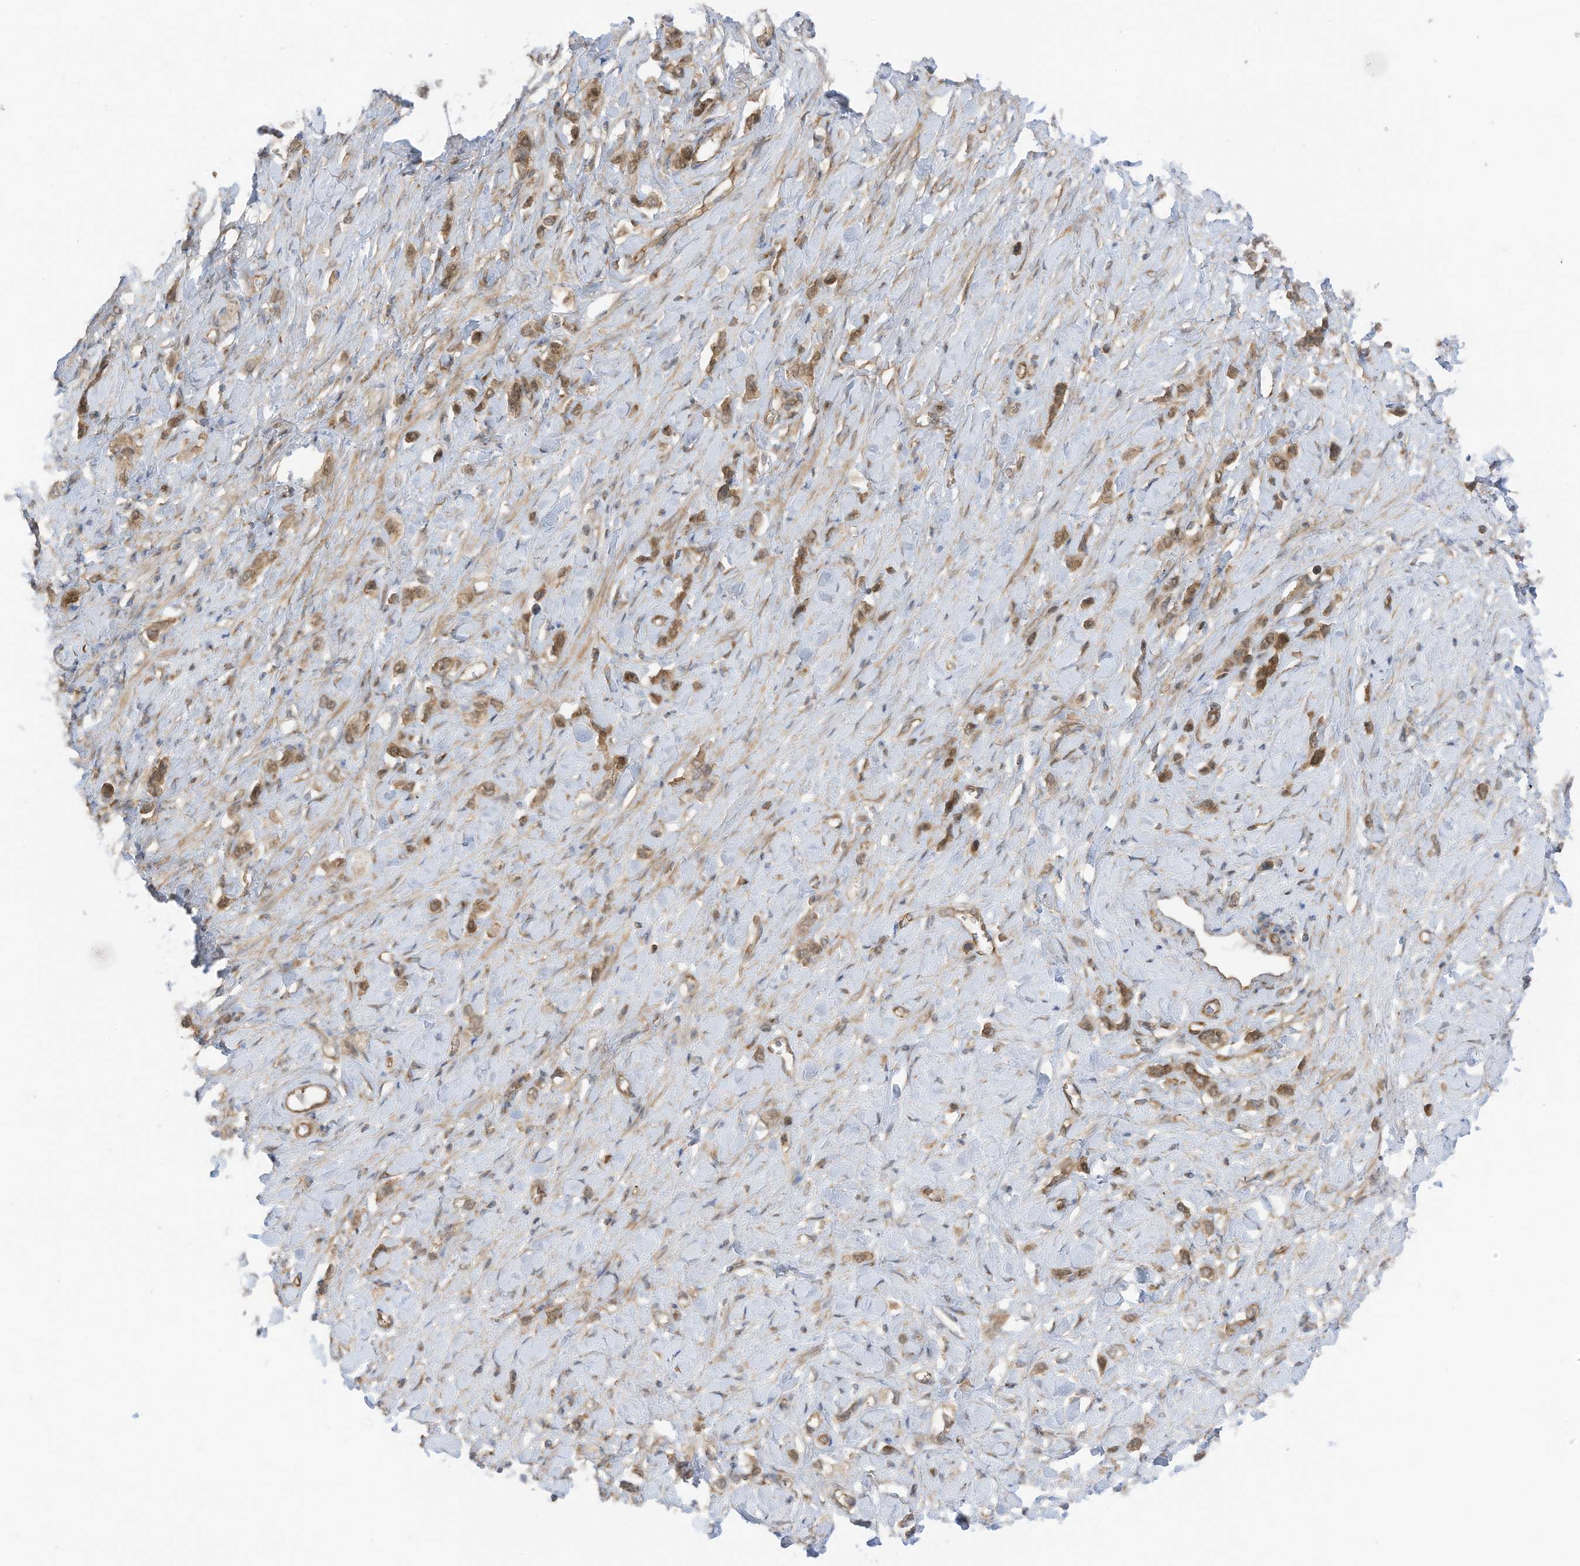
{"staining": {"intensity": "moderate", "quantity": ">75%", "location": "cytoplasmic/membranous"}, "tissue": "stomach cancer", "cell_type": "Tumor cells", "image_type": "cancer", "snomed": [{"axis": "morphology", "description": "Normal tissue, NOS"}, {"axis": "morphology", "description": "Adenocarcinoma, NOS"}, {"axis": "topography", "description": "Stomach, upper"}, {"axis": "topography", "description": "Stomach"}], "caption": "The photomicrograph displays staining of stomach cancer, revealing moderate cytoplasmic/membranous protein staining (brown color) within tumor cells.", "gene": "REPS1", "patient": {"sex": "female", "age": 65}}